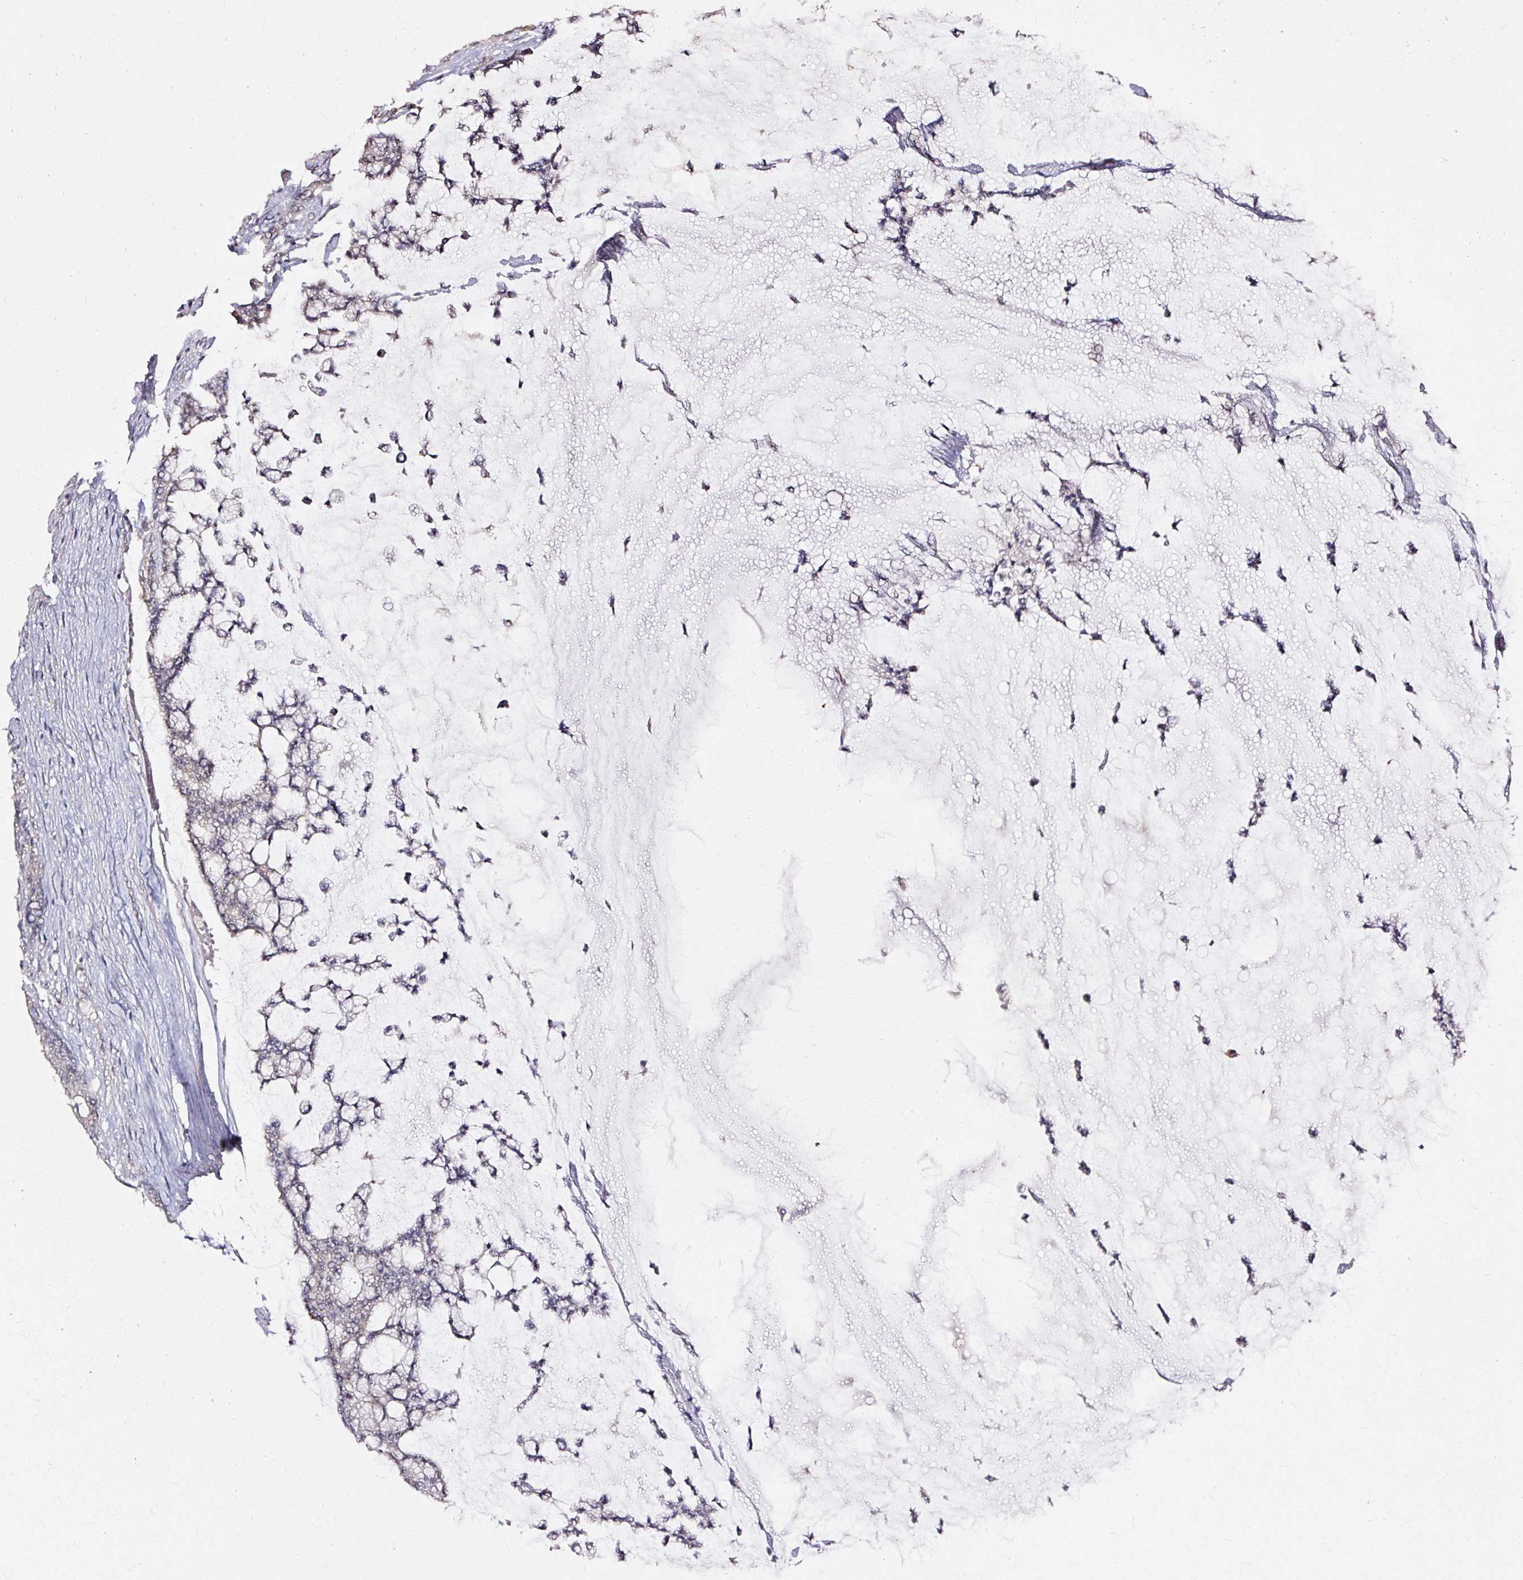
{"staining": {"intensity": "negative", "quantity": "none", "location": "none"}, "tissue": "colorectal cancer", "cell_type": "Tumor cells", "image_type": "cancer", "snomed": [{"axis": "morphology", "description": "Adenocarcinoma, NOS"}, {"axis": "topography", "description": "Colon"}], "caption": "Immunohistochemistry micrograph of neoplastic tissue: colorectal cancer (adenocarcinoma) stained with DAB (3,3'-diaminobenzidine) demonstrates no significant protein staining in tumor cells.", "gene": "RGPD5", "patient": {"sex": "female", "age": 84}}